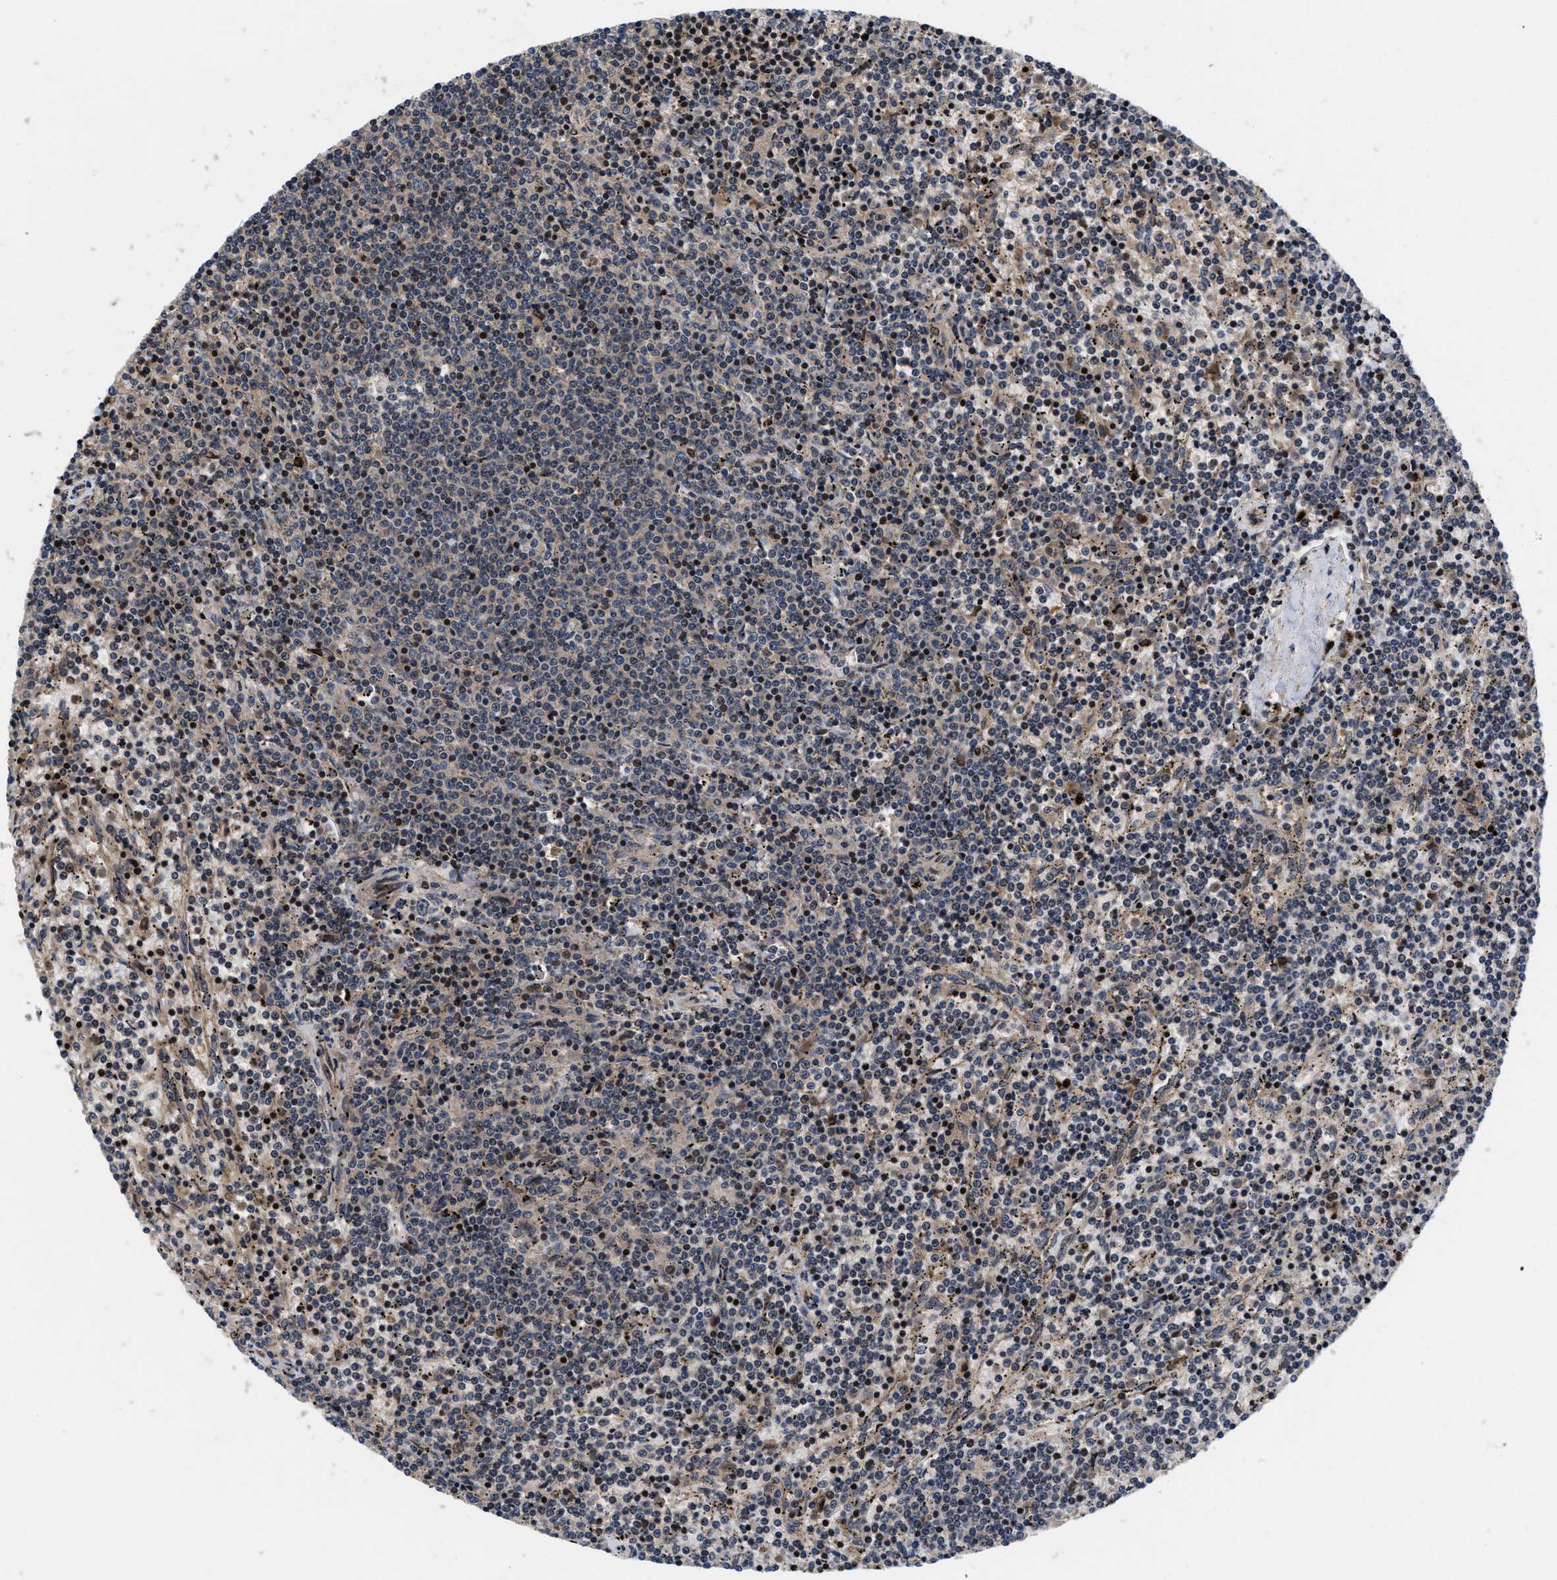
{"staining": {"intensity": "weak", "quantity": "<25%", "location": "cytoplasmic/membranous,nuclear"}, "tissue": "lymphoma", "cell_type": "Tumor cells", "image_type": "cancer", "snomed": [{"axis": "morphology", "description": "Malignant lymphoma, non-Hodgkin's type, Low grade"}, {"axis": "topography", "description": "Spleen"}], "caption": "Human malignant lymphoma, non-Hodgkin's type (low-grade) stained for a protein using IHC exhibits no staining in tumor cells.", "gene": "FAM200A", "patient": {"sex": "female", "age": 50}}